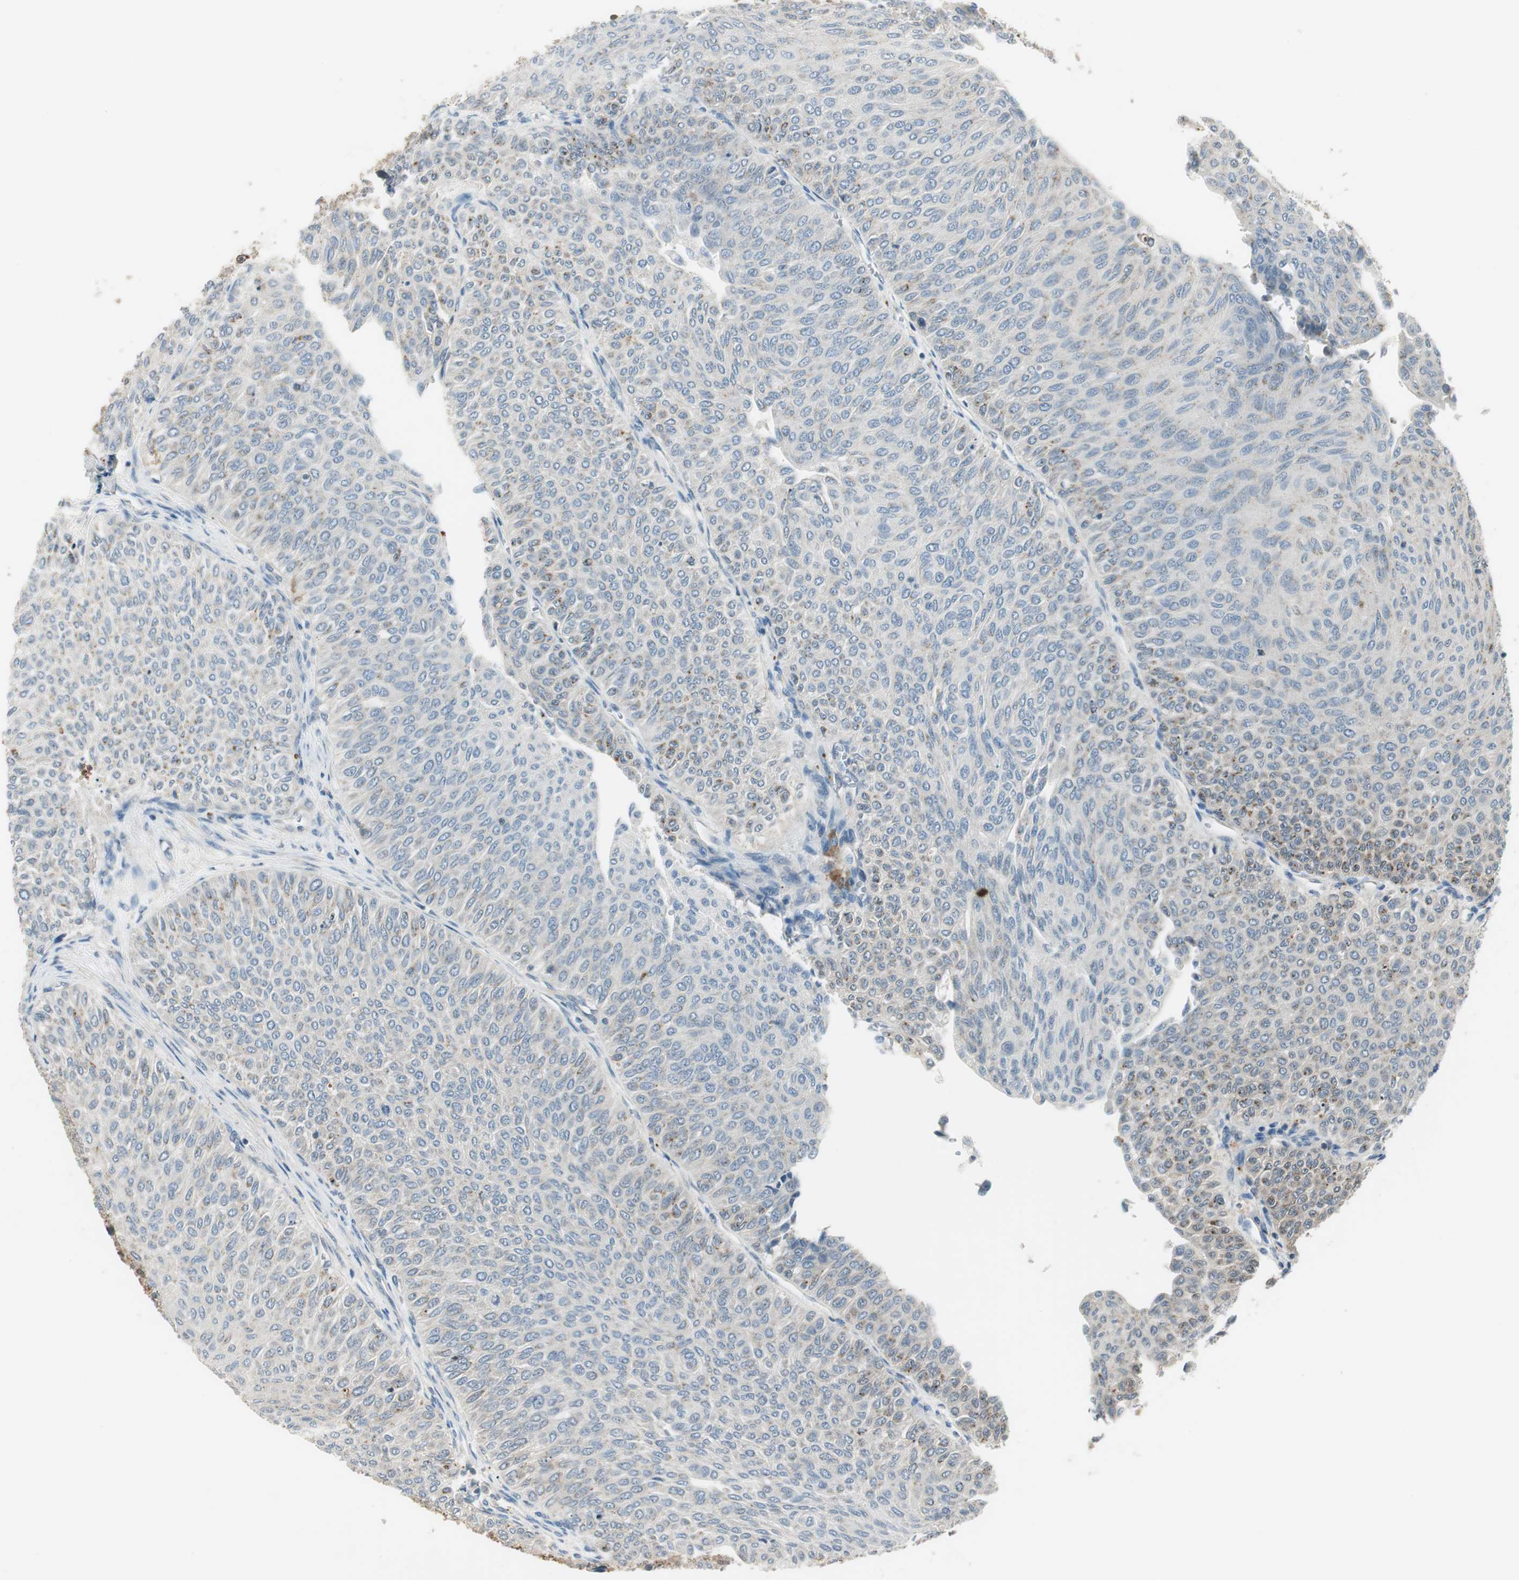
{"staining": {"intensity": "weak", "quantity": "<25%", "location": "cytoplasmic/membranous"}, "tissue": "urothelial cancer", "cell_type": "Tumor cells", "image_type": "cancer", "snomed": [{"axis": "morphology", "description": "Urothelial carcinoma, Low grade"}, {"axis": "topography", "description": "Urinary bladder"}], "caption": "DAB (3,3'-diaminobenzidine) immunohistochemical staining of human low-grade urothelial carcinoma demonstrates no significant staining in tumor cells.", "gene": "NCK1", "patient": {"sex": "male", "age": 78}}